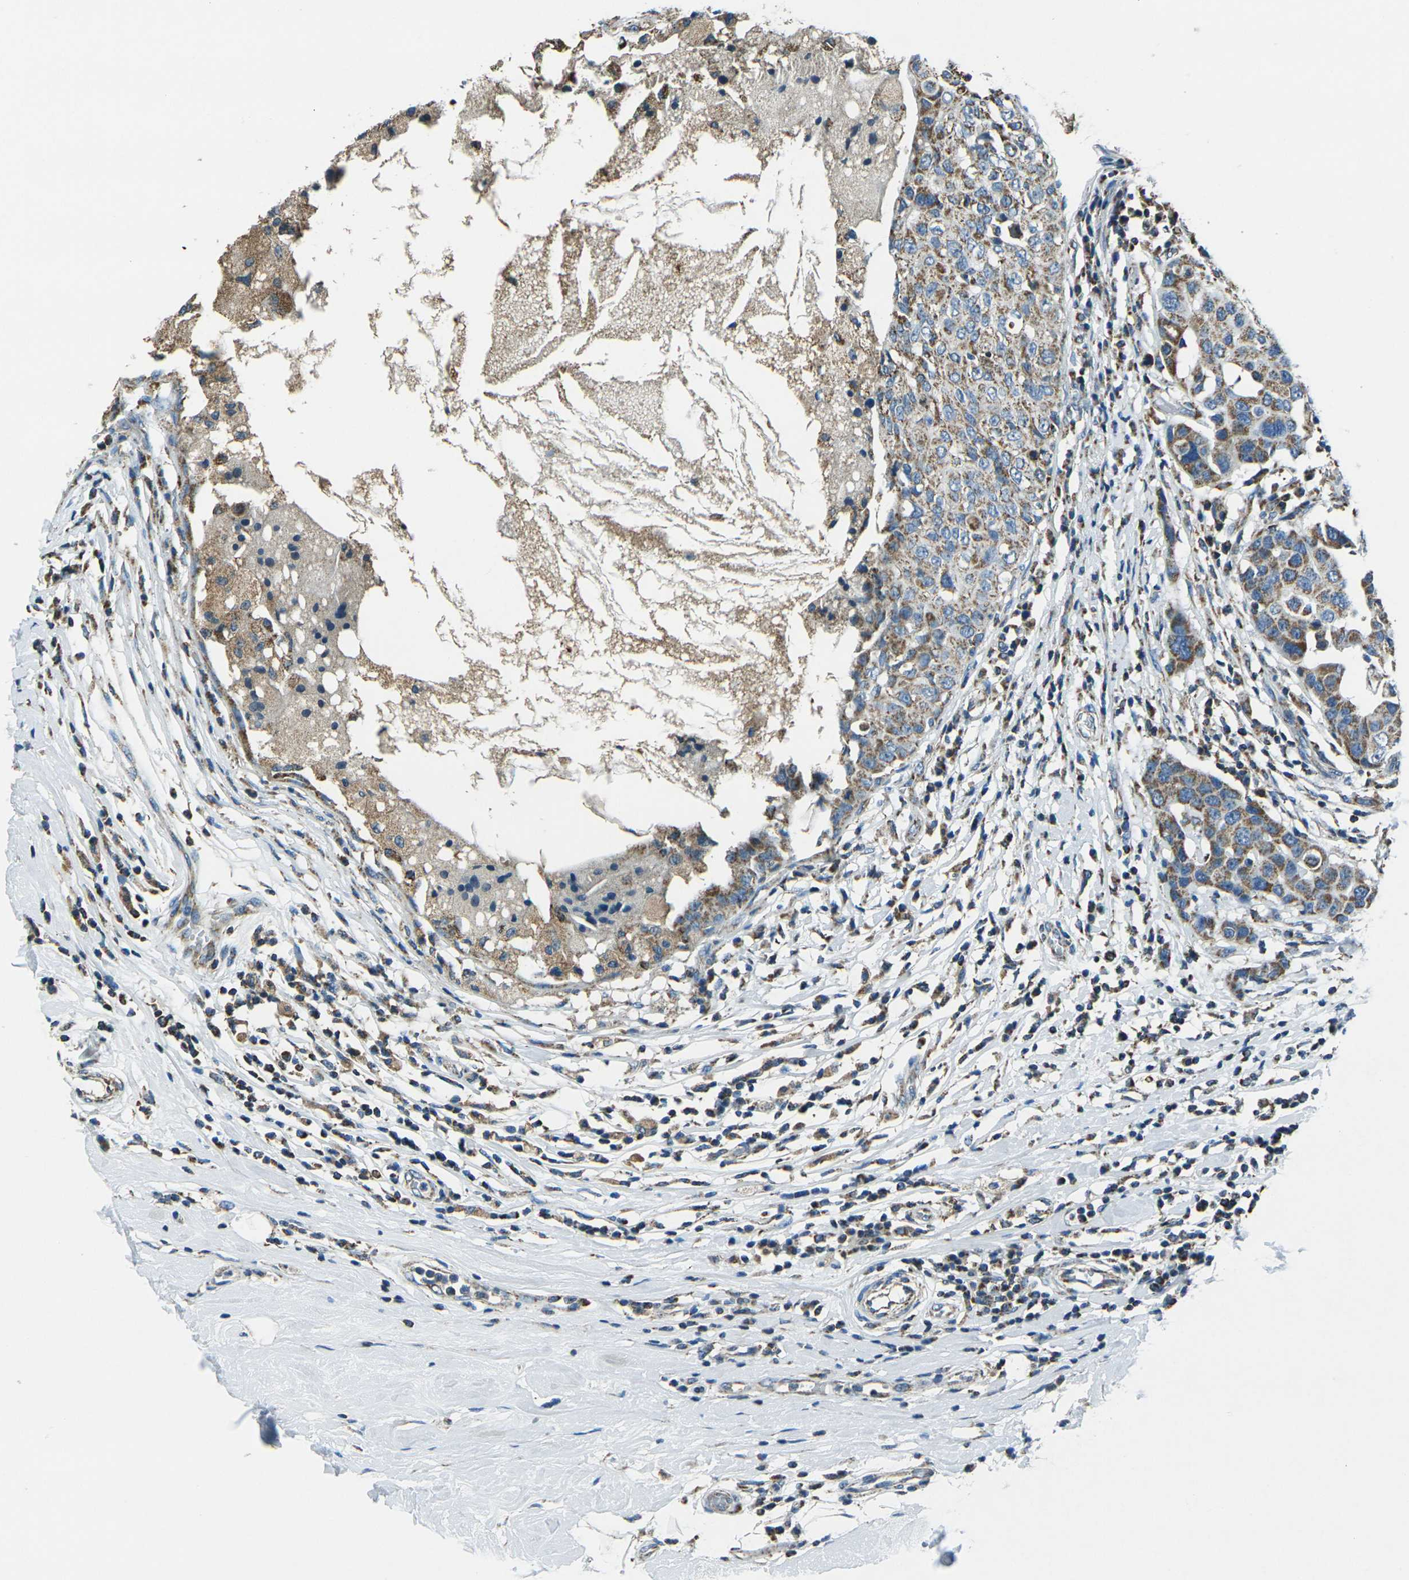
{"staining": {"intensity": "moderate", "quantity": ">75%", "location": "cytoplasmic/membranous"}, "tissue": "breast cancer", "cell_type": "Tumor cells", "image_type": "cancer", "snomed": [{"axis": "morphology", "description": "Duct carcinoma"}, {"axis": "topography", "description": "Breast"}], "caption": "Breast cancer stained with IHC demonstrates moderate cytoplasmic/membranous staining in approximately >75% of tumor cells. (Brightfield microscopy of DAB IHC at high magnification).", "gene": "IRF3", "patient": {"sex": "female", "age": 27}}